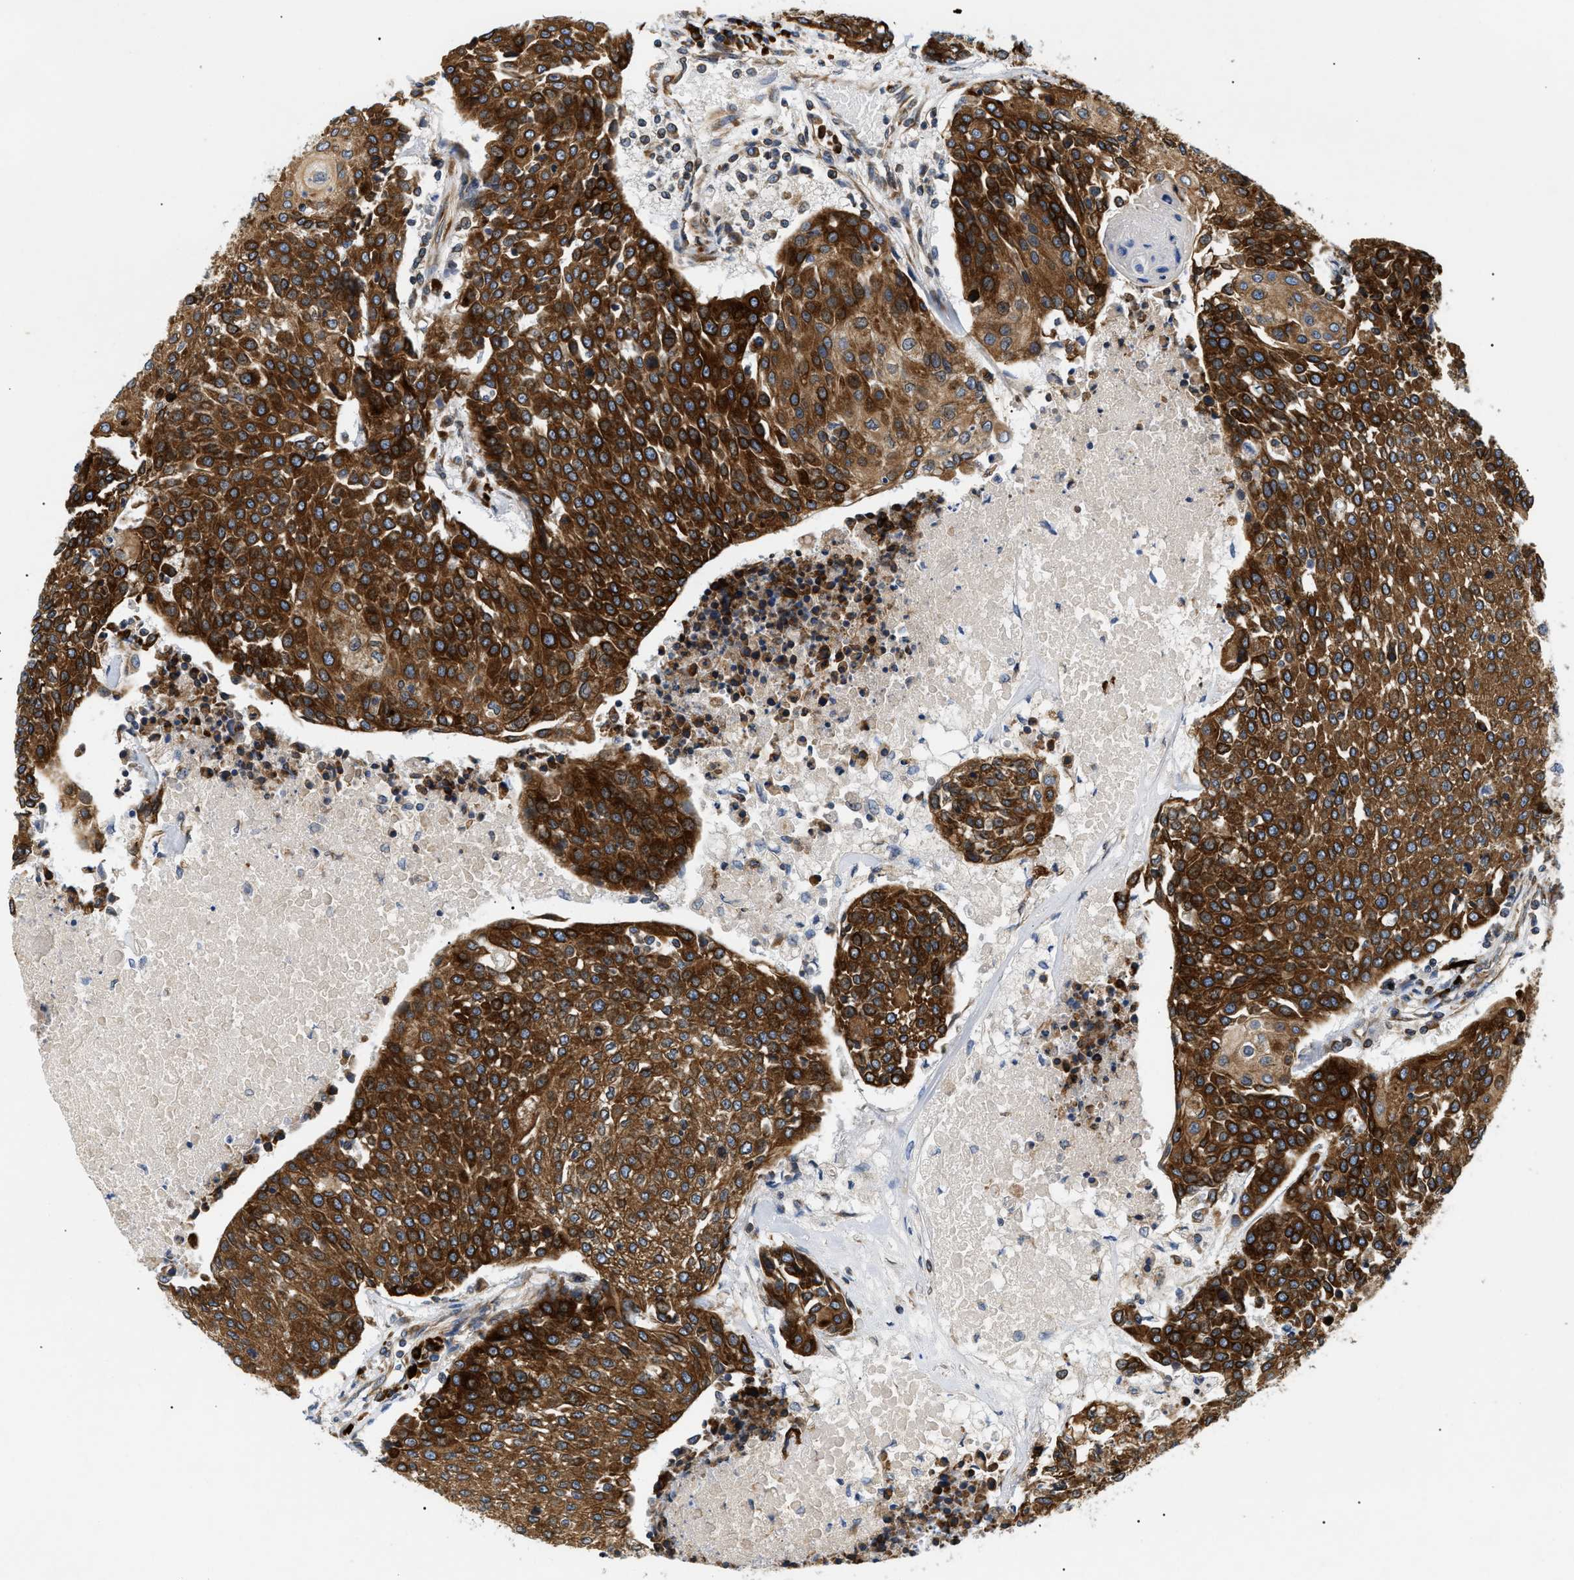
{"staining": {"intensity": "strong", "quantity": ">75%", "location": "cytoplasmic/membranous"}, "tissue": "urothelial cancer", "cell_type": "Tumor cells", "image_type": "cancer", "snomed": [{"axis": "morphology", "description": "Urothelial carcinoma, High grade"}, {"axis": "topography", "description": "Urinary bladder"}], "caption": "High-magnification brightfield microscopy of high-grade urothelial carcinoma stained with DAB (brown) and counterstained with hematoxylin (blue). tumor cells exhibit strong cytoplasmic/membranous staining is identified in approximately>75% of cells.", "gene": "DERL1", "patient": {"sex": "female", "age": 85}}